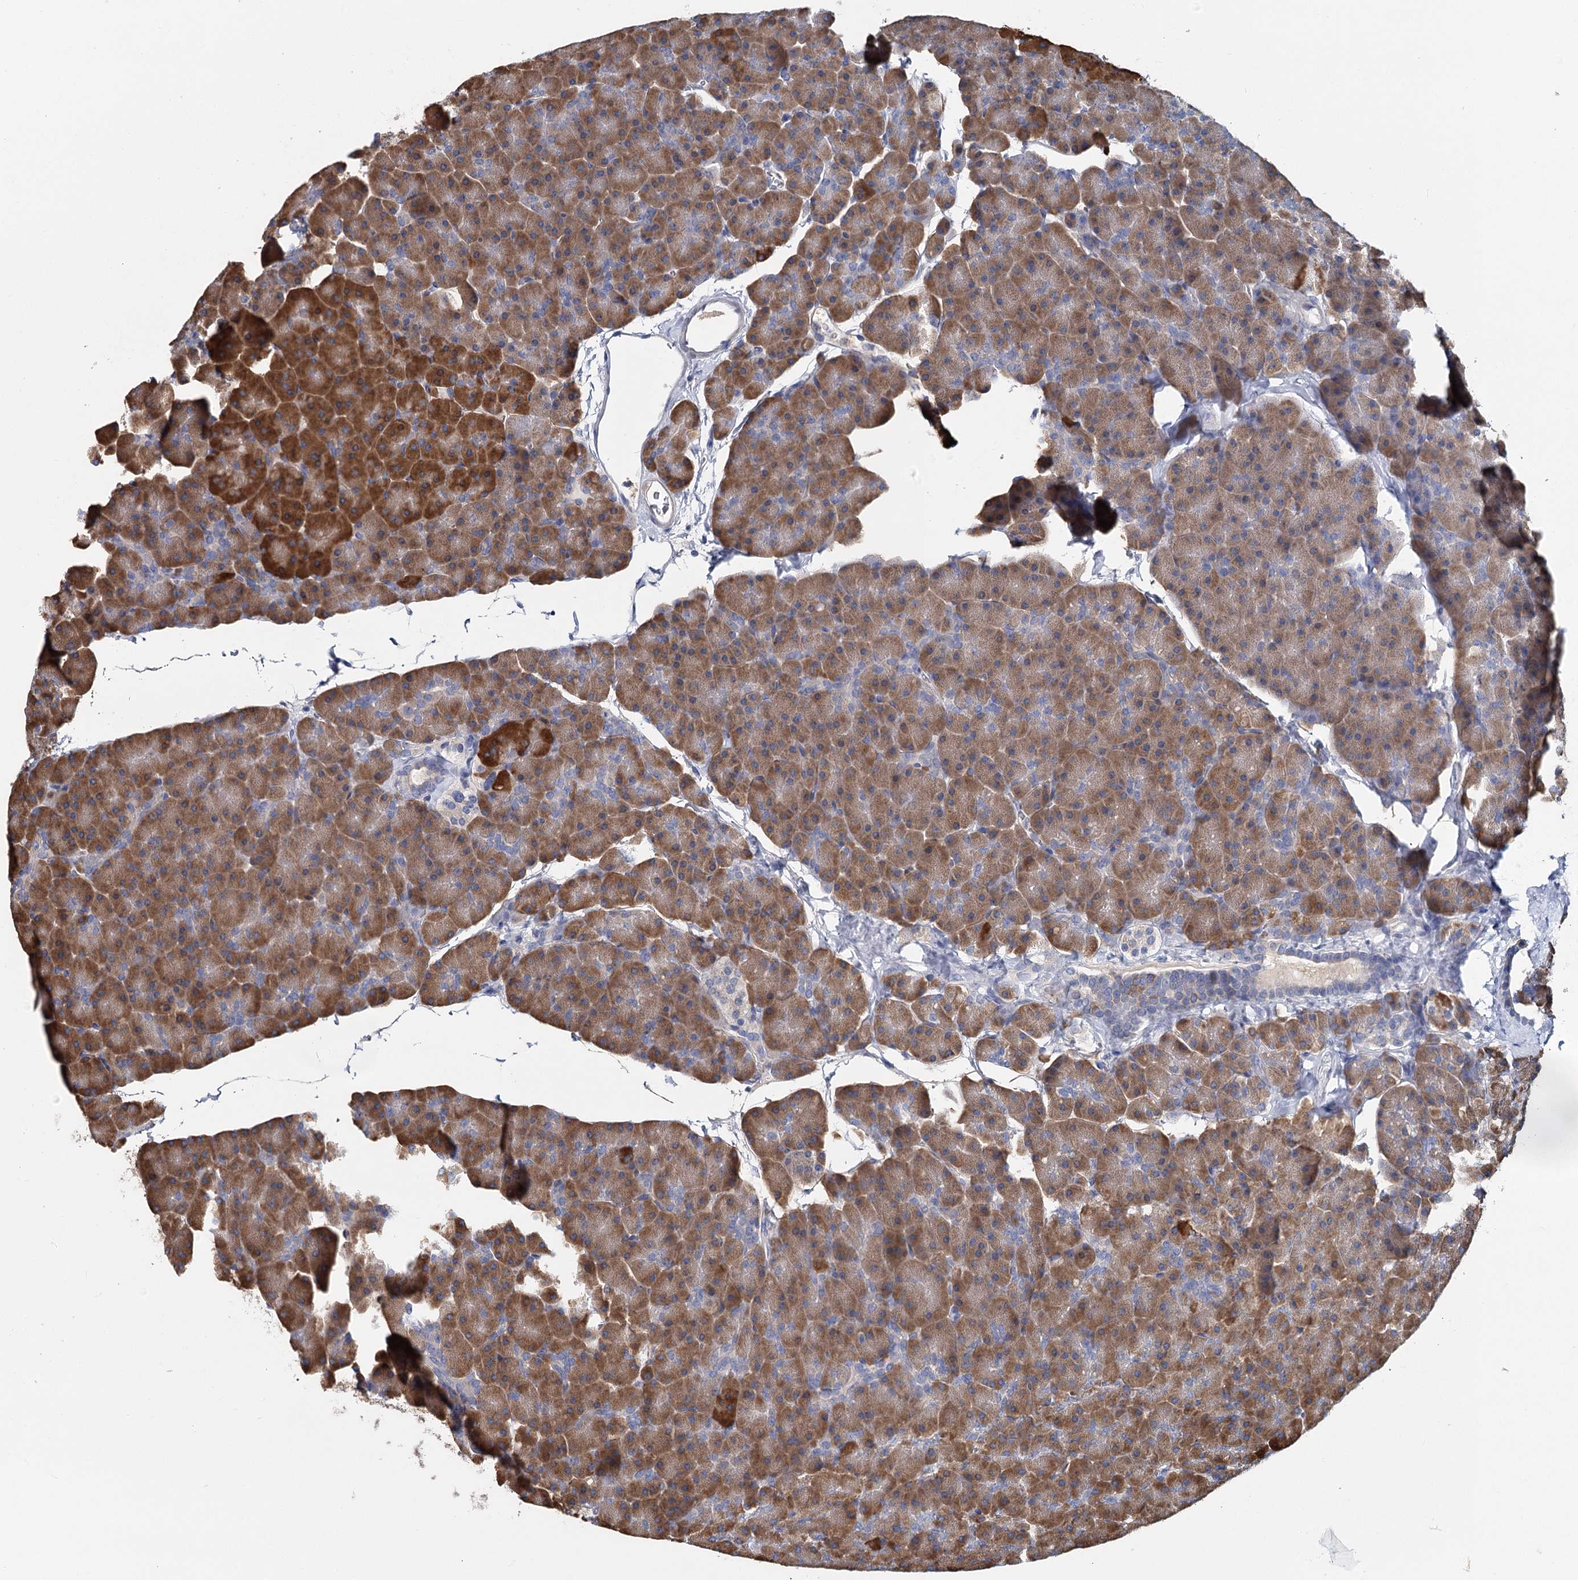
{"staining": {"intensity": "strong", "quantity": "25%-75%", "location": "cytoplasmic/membranous"}, "tissue": "pancreas", "cell_type": "Exocrine glandular cells", "image_type": "normal", "snomed": [{"axis": "morphology", "description": "Normal tissue, NOS"}, {"axis": "topography", "description": "Pancreas"}], "caption": "Human pancreas stained with a brown dye exhibits strong cytoplasmic/membranous positive expression in approximately 25%-75% of exocrine glandular cells.", "gene": "ANKRD16", "patient": {"sex": "male", "age": 36}}